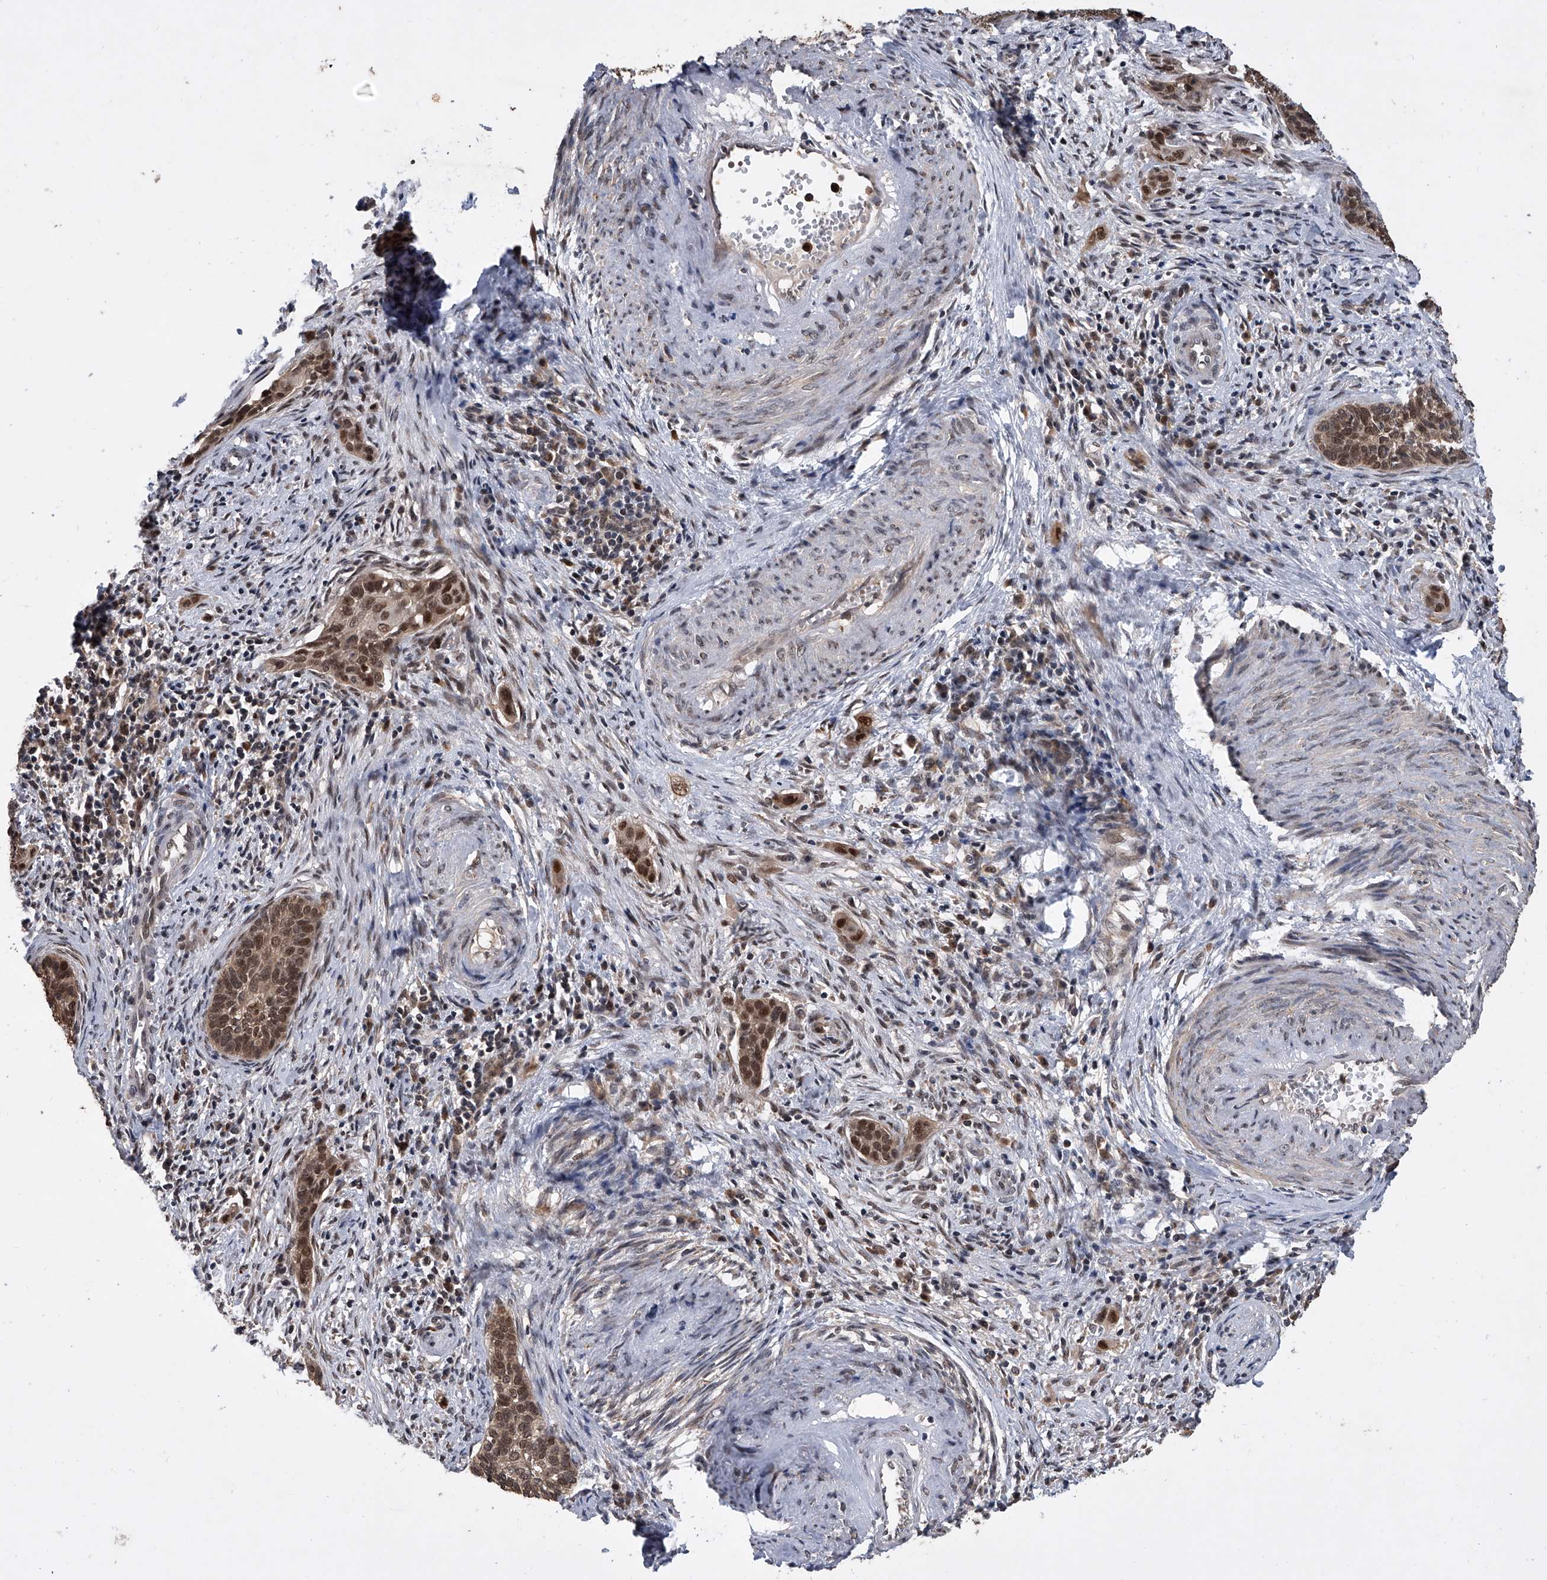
{"staining": {"intensity": "moderate", "quantity": ">75%", "location": "cytoplasmic/membranous,nuclear"}, "tissue": "cervical cancer", "cell_type": "Tumor cells", "image_type": "cancer", "snomed": [{"axis": "morphology", "description": "Squamous cell carcinoma, NOS"}, {"axis": "topography", "description": "Cervix"}], "caption": "High-magnification brightfield microscopy of cervical squamous cell carcinoma stained with DAB (3,3'-diaminobenzidine) (brown) and counterstained with hematoxylin (blue). tumor cells exhibit moderate cytoplasmic/membranous and nuclear staining is appreciated in approximately>75% of cells.", "gene": "BHLHE23", "patient": {"sex": "female", "age": 33}}